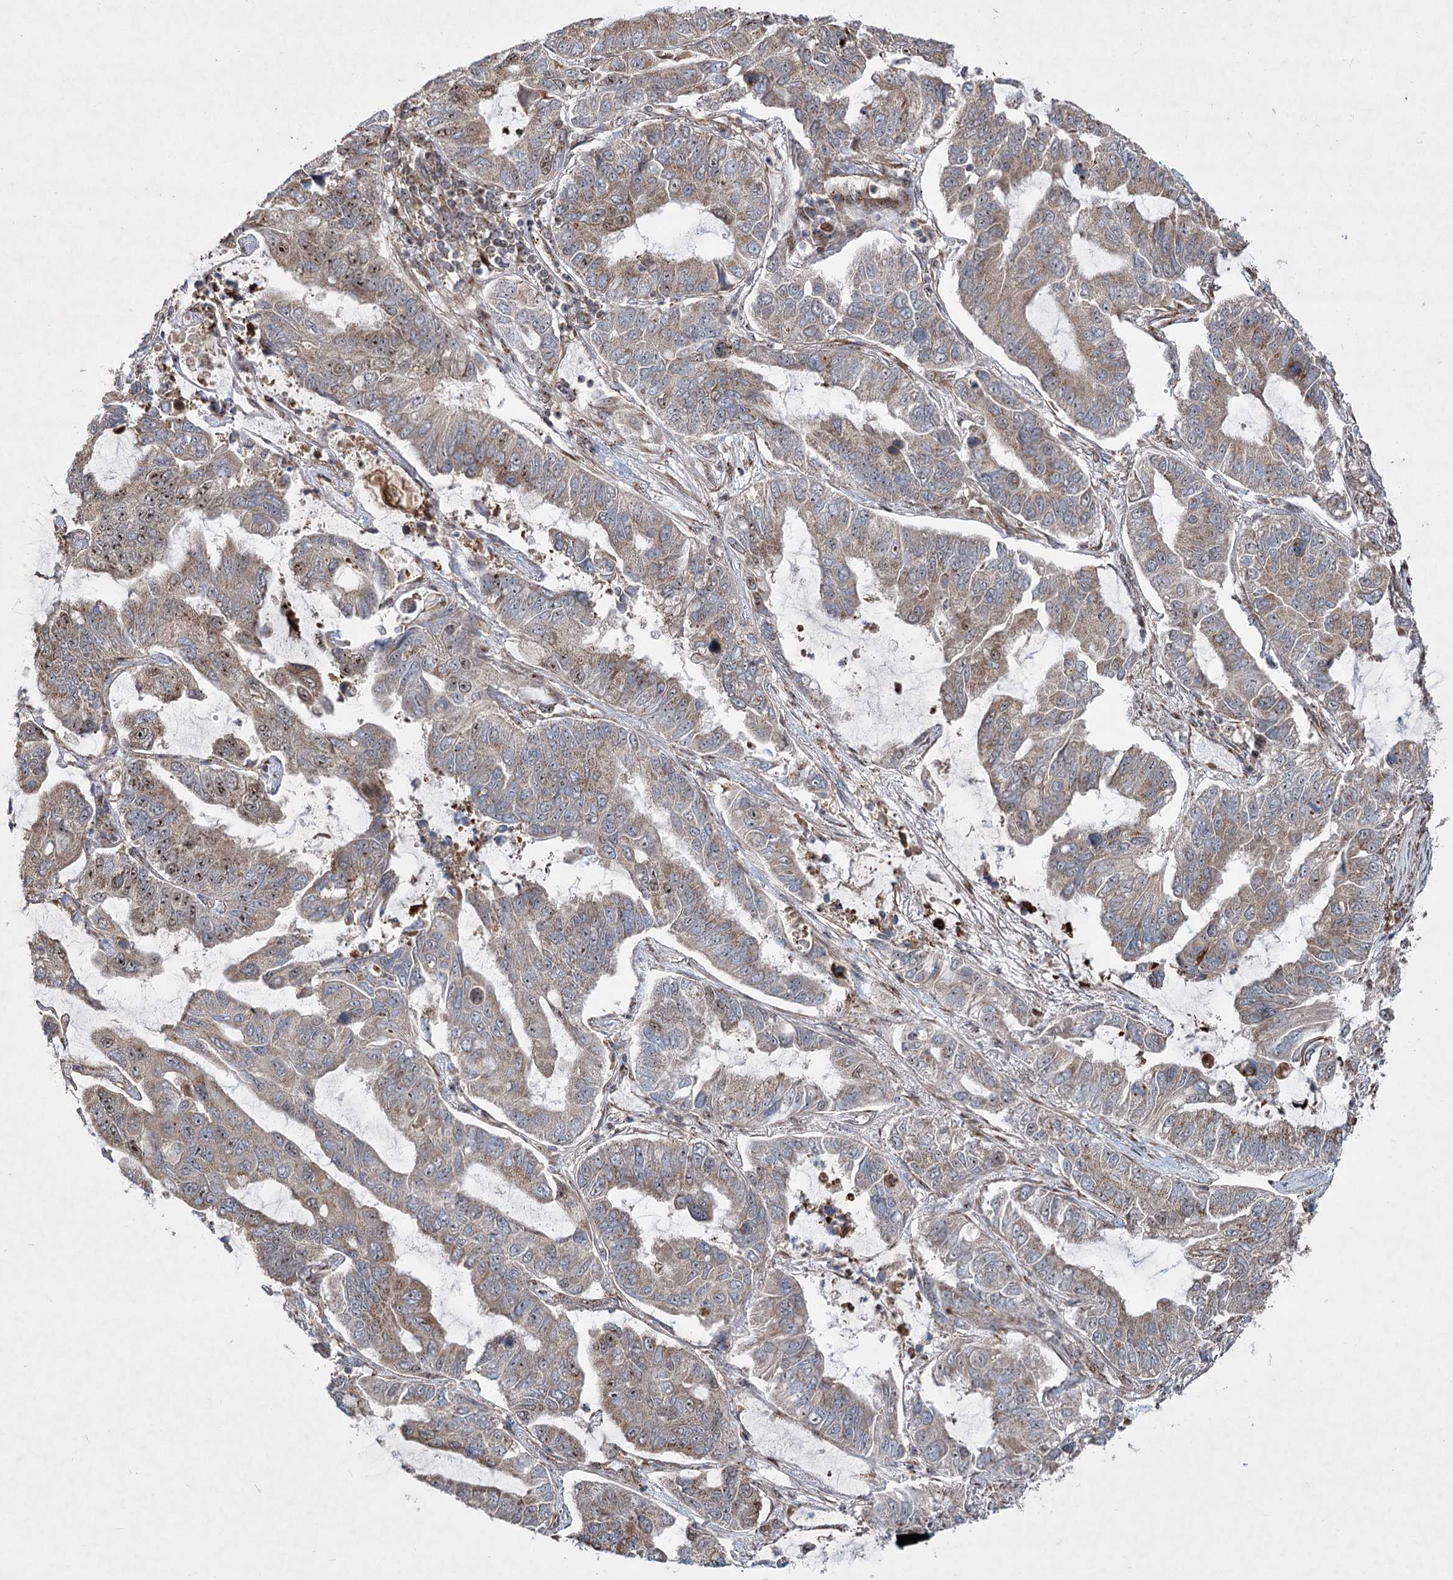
{"staining": {"intensity": "weak", "quantity": ">75%", "location": "cytoplasmic/membranous,nuclear"}, "tissue": "lung cancer", "cell_type": "Tumor cells", "image_type": "cancer", "snomed": [{"axis": "morphology", "description": "Adenocarcinoma, NOS"}, {"axis": "topography", "description": "Lung"}], "caption": "This is a histology image of IHC staining of lung cancer, which shows weak expression in the cytoplasmic/membranous and nuclear of tumor cells.", "gene": "SERINC5", "patient": {"sex": "male", "age": 64}}